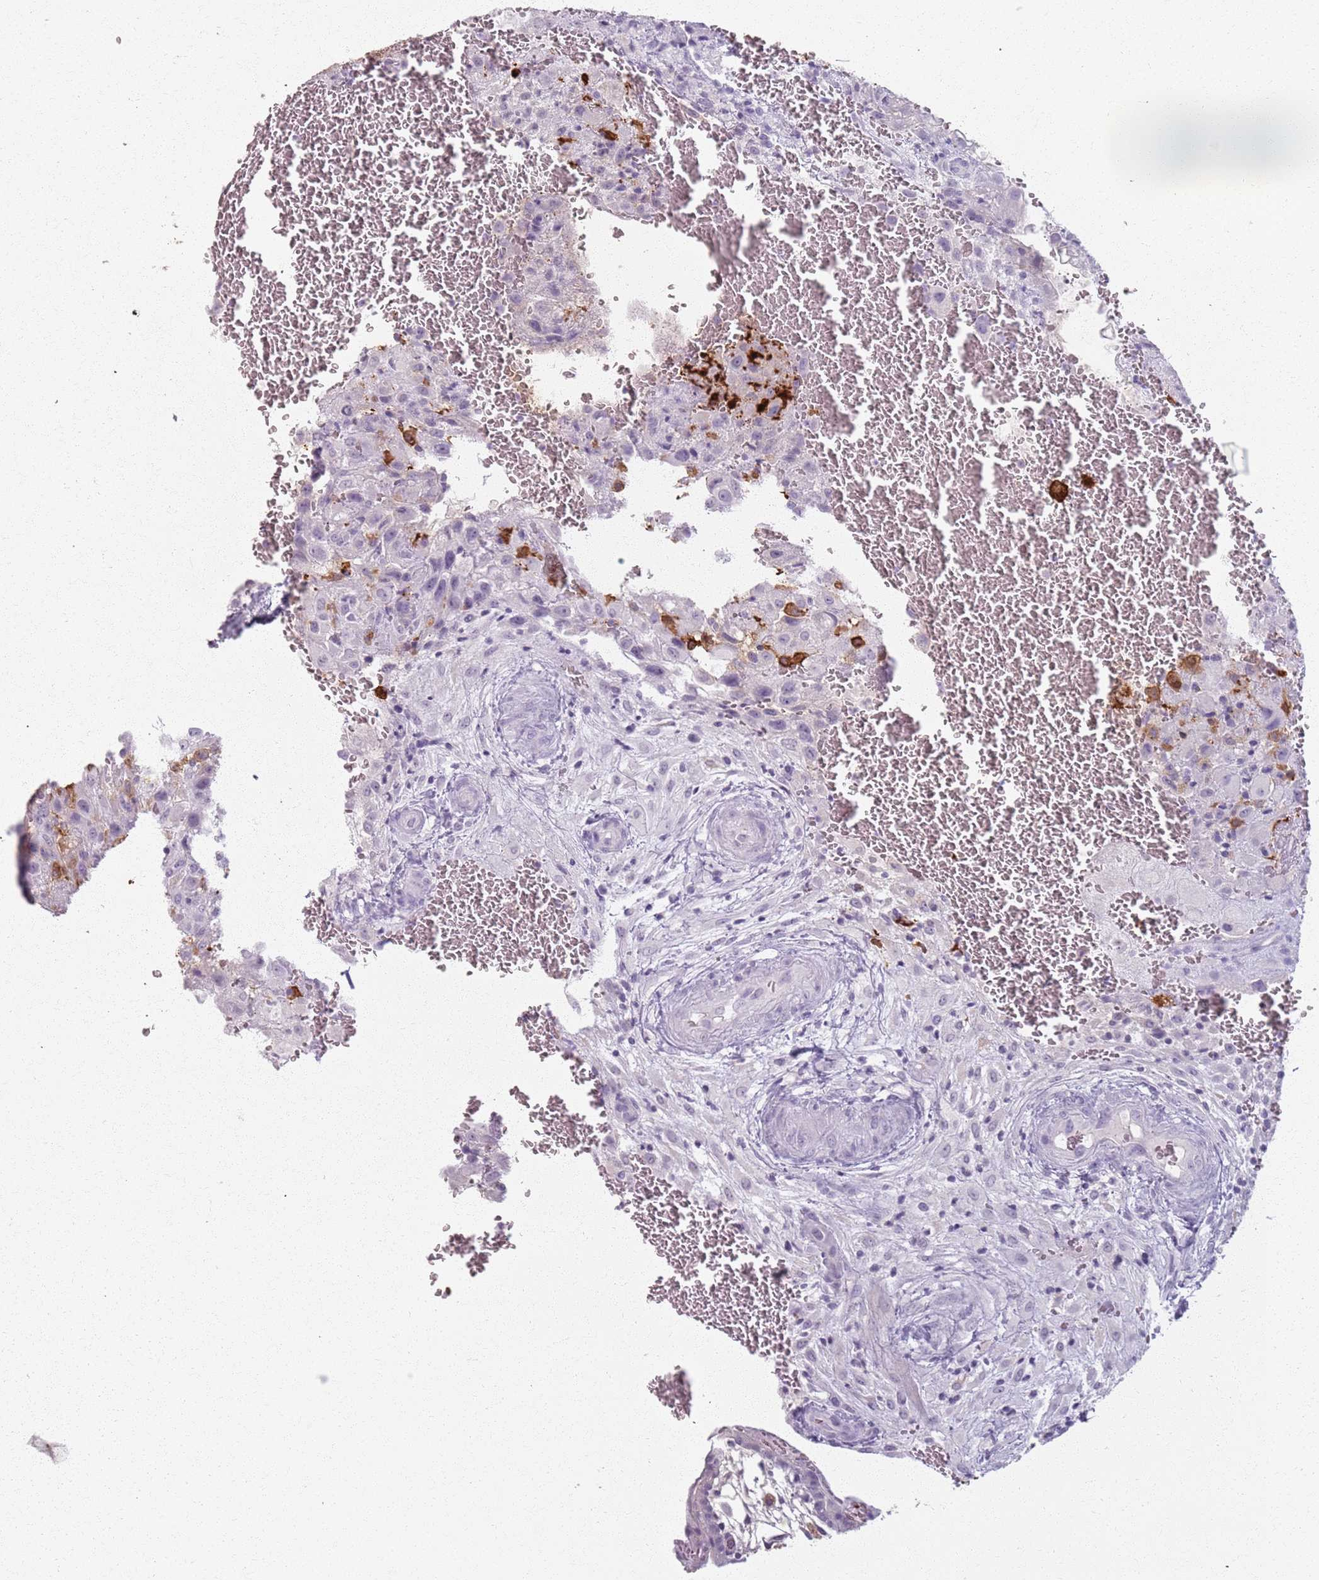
{"staining": {"intensity": "negative", "quantity": "none", "location": "none"}, "tissue": "placenta", "cell_type": "Decidual cells", "image_type": "normal", "snomed": [{"axis": "morphology", "description": "Normal tissue, NOS"}, {"axis": "topography", "description": "Placenta"}], "caption": "A histopathology image of human placenta is negative for staining in decidual cells. (Brightfield microscopy of DAB (3,3'-diaminobenzidine) IHC at high magnification).", "gene": "GDPGP1", "patient": {"sex": "female", "age": 35}}